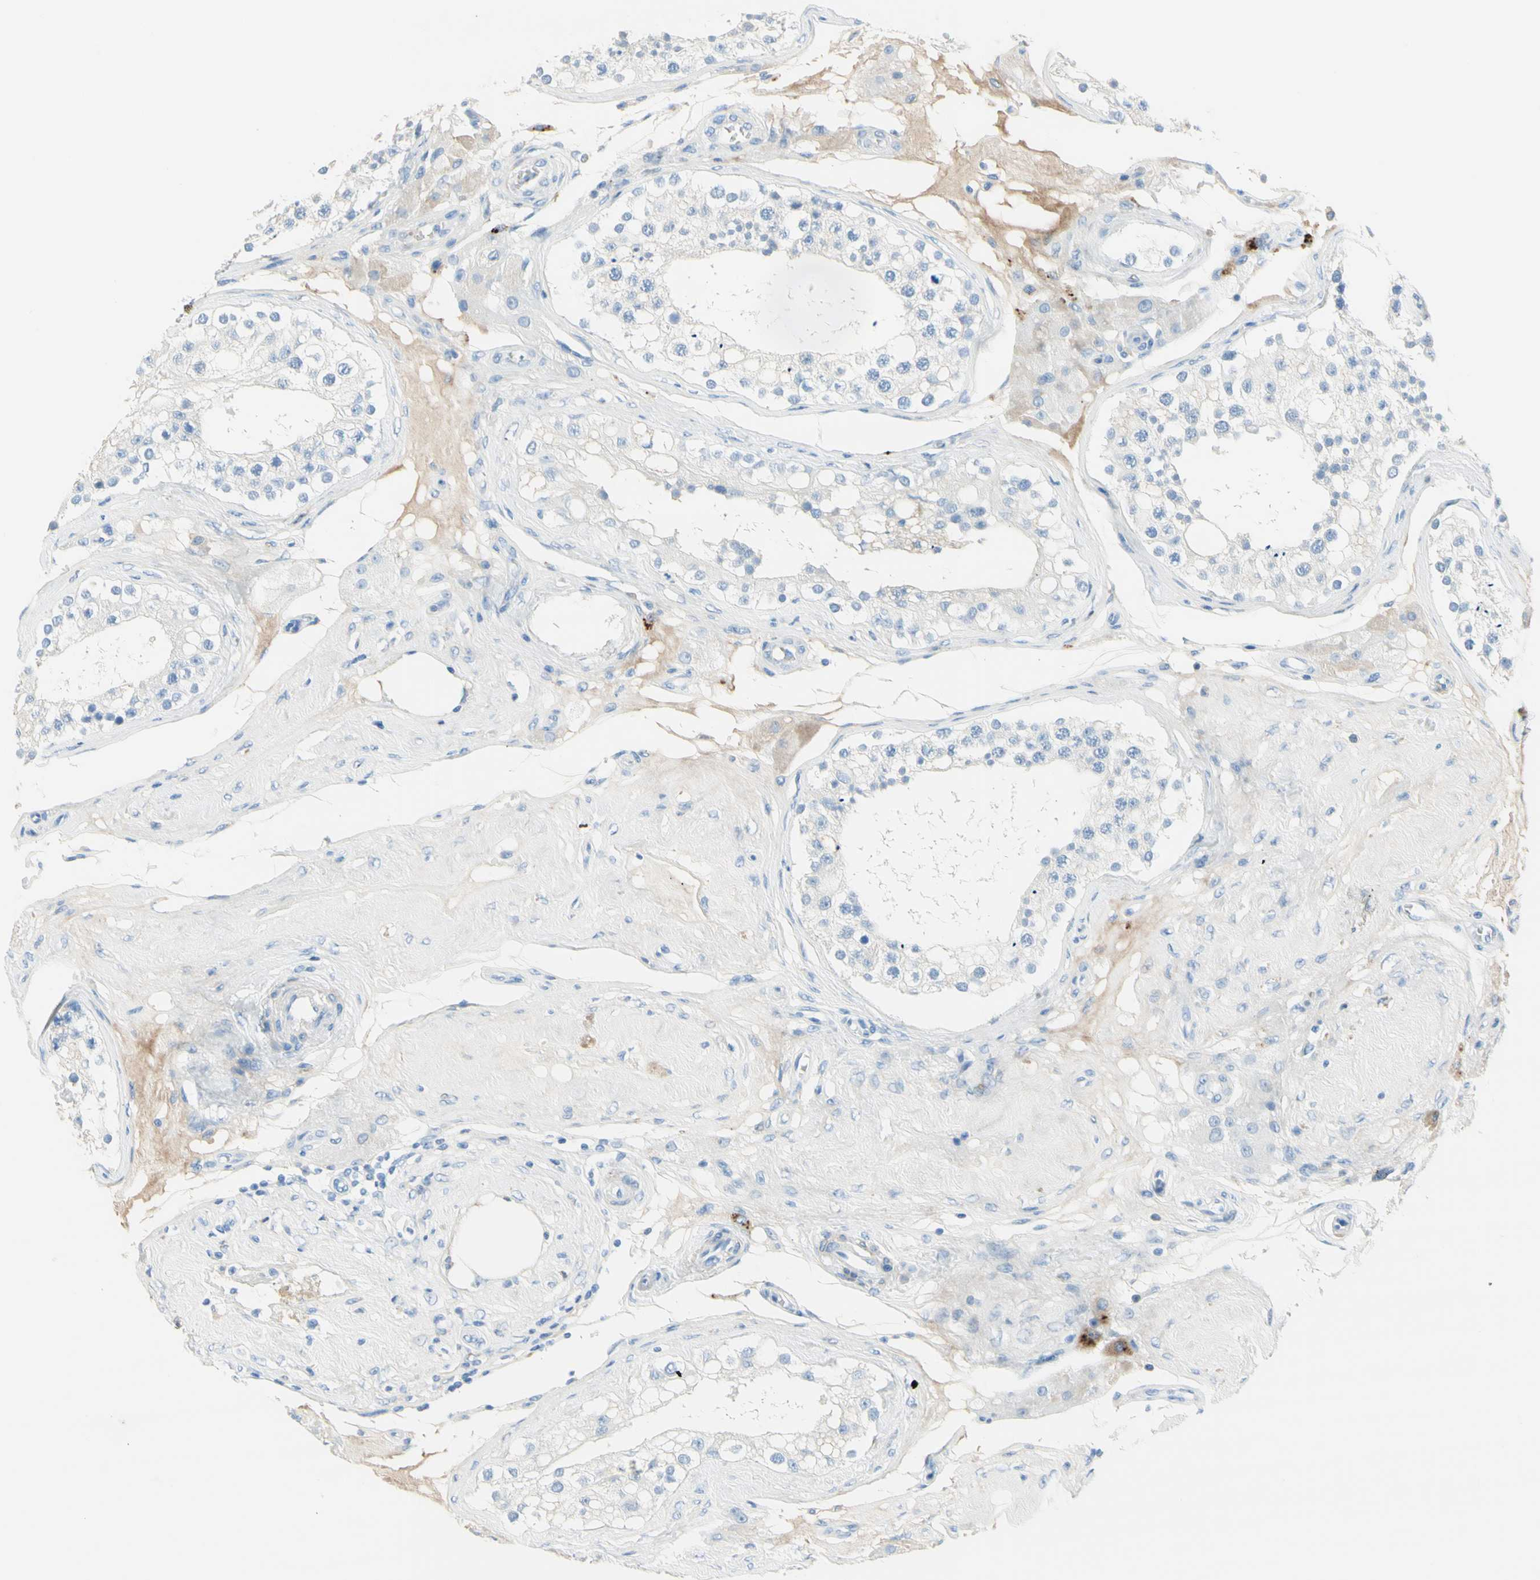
{"staining": {"intensity": "negative", "quantity": "none", "location": "none"}, "tissue": "testis", "cell_type": "Cells in seminiferous ducts", "image_type": "normal", "snomed": [{"axis": "morphology", "description": "Normal tissue, NOS"}, {"axis": "topography", "description": "Testis"}], "caption": "Benign testis was stained to show a protein in brown. There is no significant expression in cells in seminiferous ducts. The staining was performed using DAB (3,3'-diaminobenzidine) to visualize the protein expression in brown, while the nuclei were stained in blue with hematoxylin (Magnification: 20x).", "gene": "IL6ST", "patient": {"sex": "male", "age": 68}}